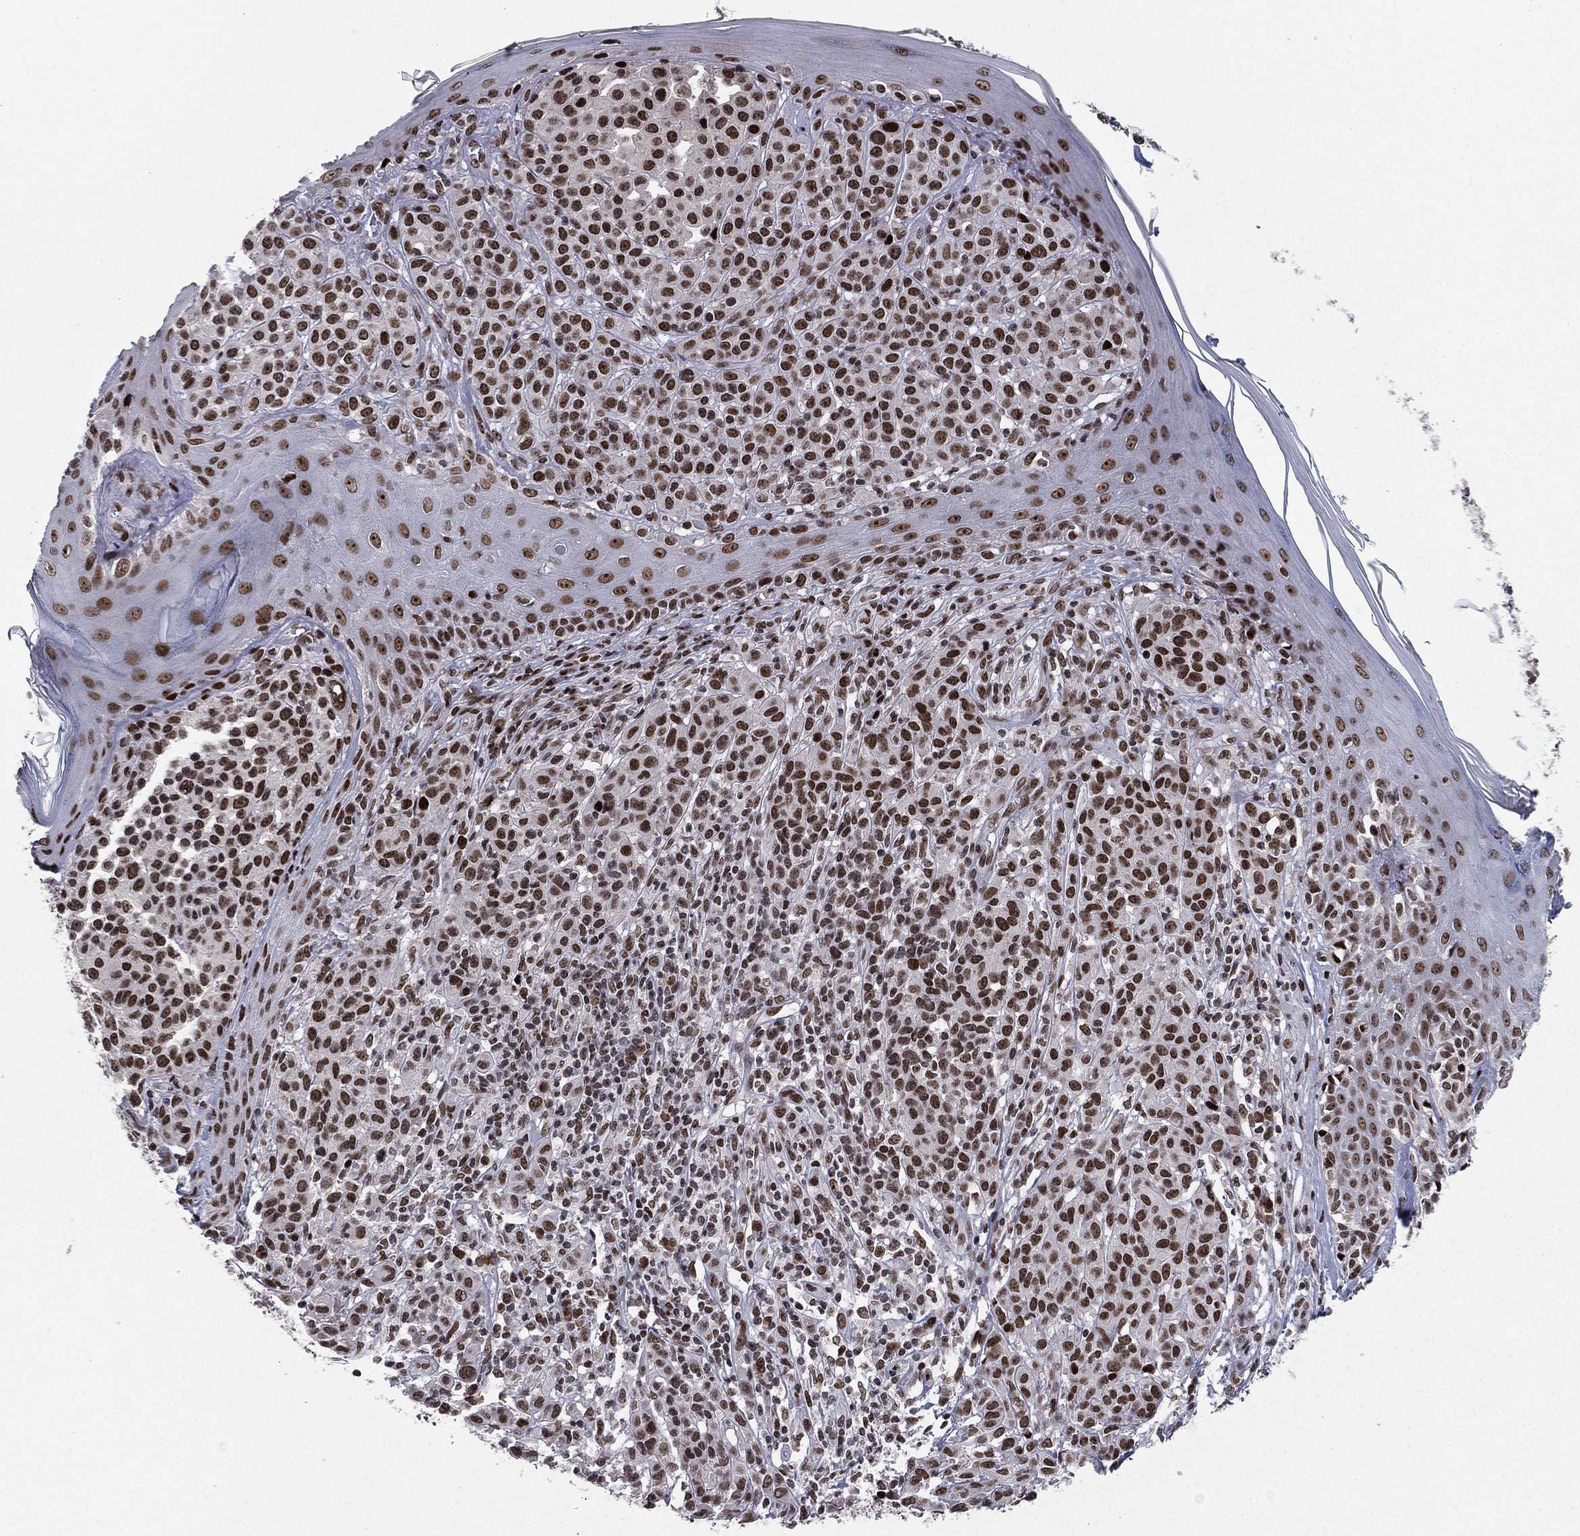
{"staining": {"intensity": "strong", "quantity": ">75%", "location": "nuclear"}, "tissue": "melanoma", "cell_type": "Tumor cells", "image_type": "cancer", "snomed": [{"axis": "morphology", "description": "Malignant melanoma, NOS"}, {"axis": "topography", "description": "Skin"}], "caption": "Protein staining demonstrates strong nuclear positivity in about >75% of tumor cells in malignant melanoma.", "gene": "RTF1", "patient": {"sex": "male", "age": 79}}